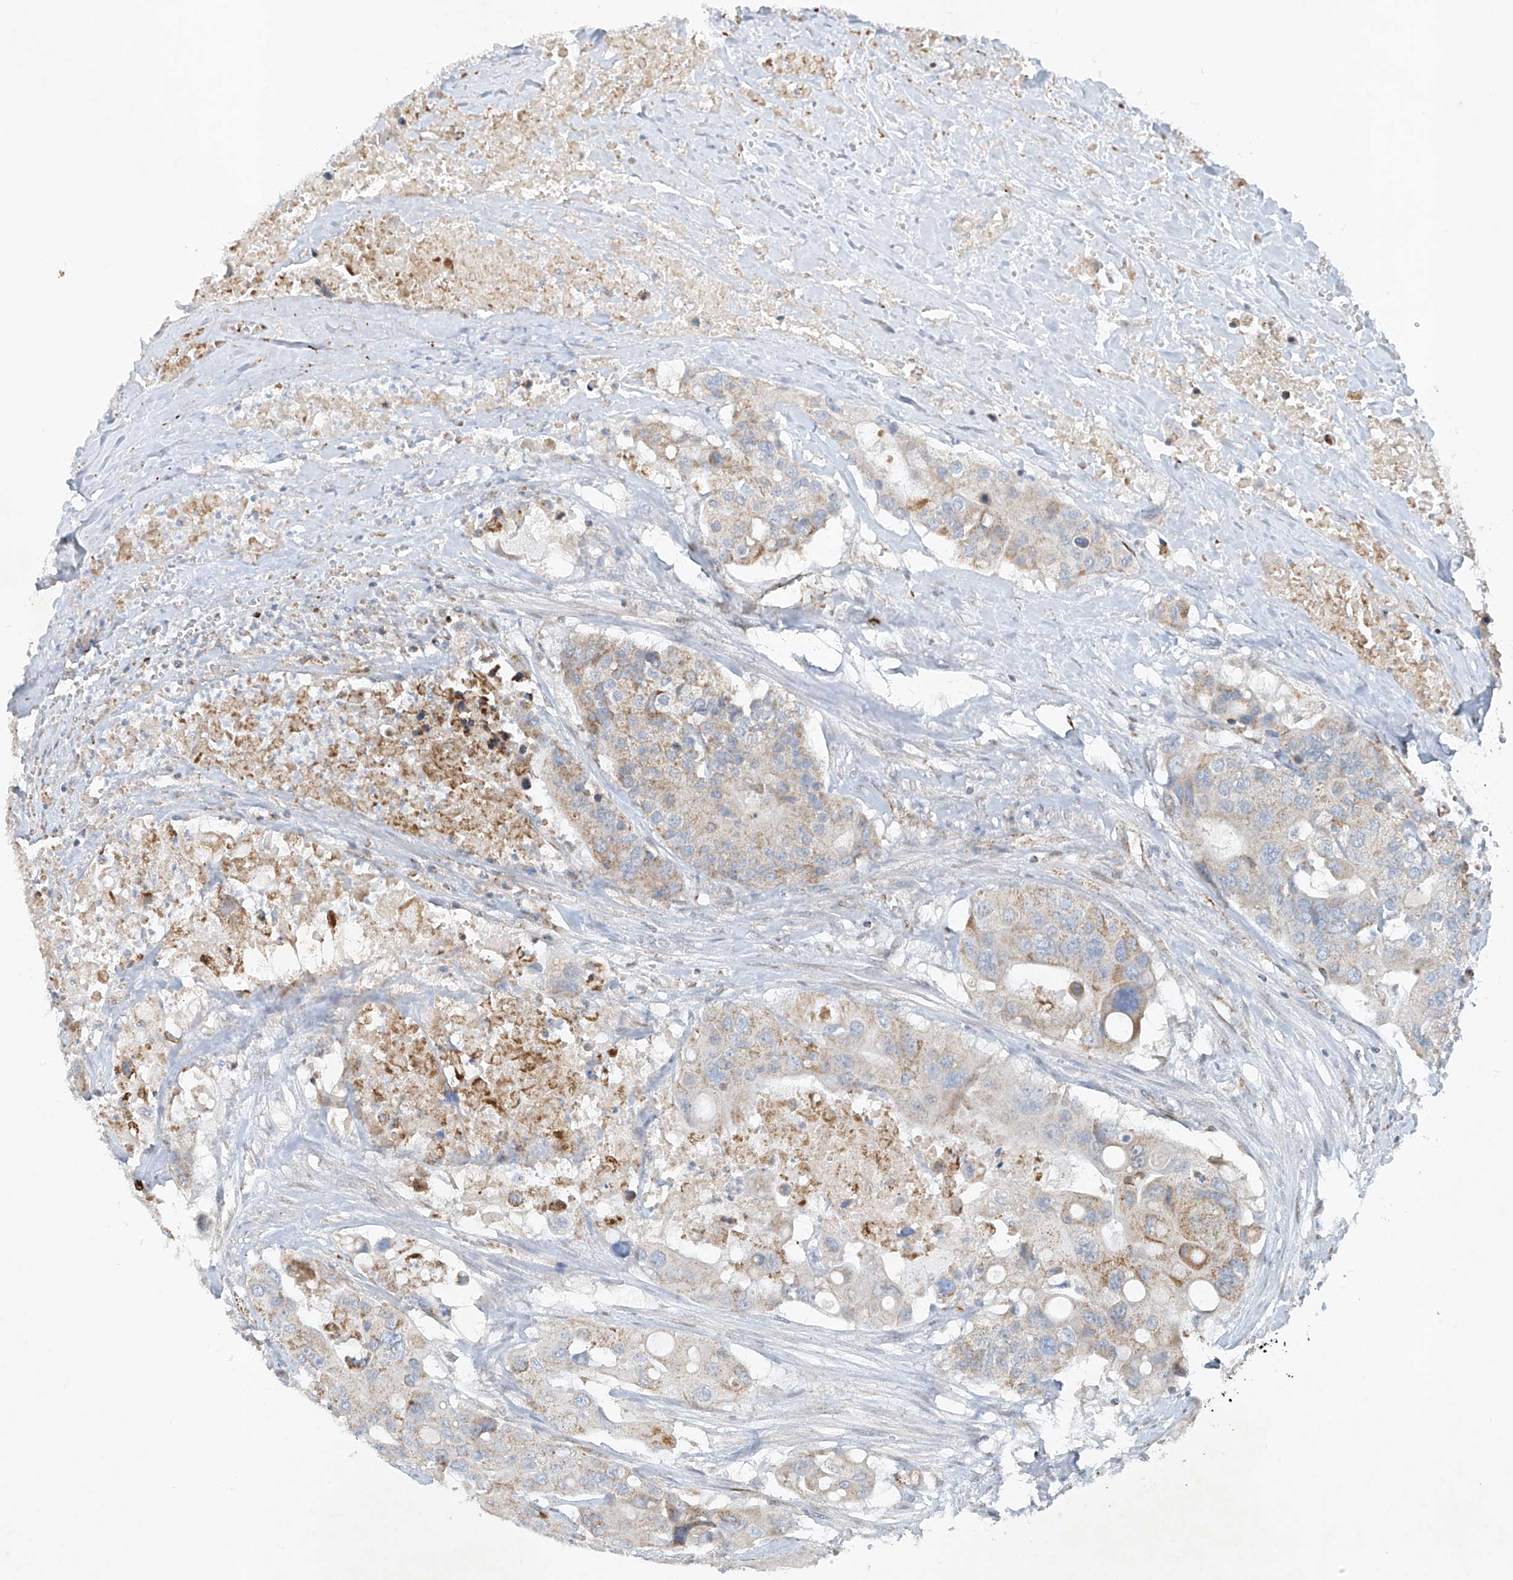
{"staining": {"intensity": "weak", "quantity": "<25%", "location": "cytoplasmic/membranous"}, "tissue": "colorectal cancer", "cell_type": "Tumor cells", "image_type": "cancer", "snomed": [{"axis": "morphology", "description": "Adenocarcinoma, NOS"}, {"axis": "topography", "description": "Colon"}], "caption": "An IHC micrograph of adenocarcinoma (colorectal) is shown. There is no staining in tumor cells of adenocarcinoma (colorectal).", "gene": "SMDT1", "patient": {"sex": "male", "age": 77}}